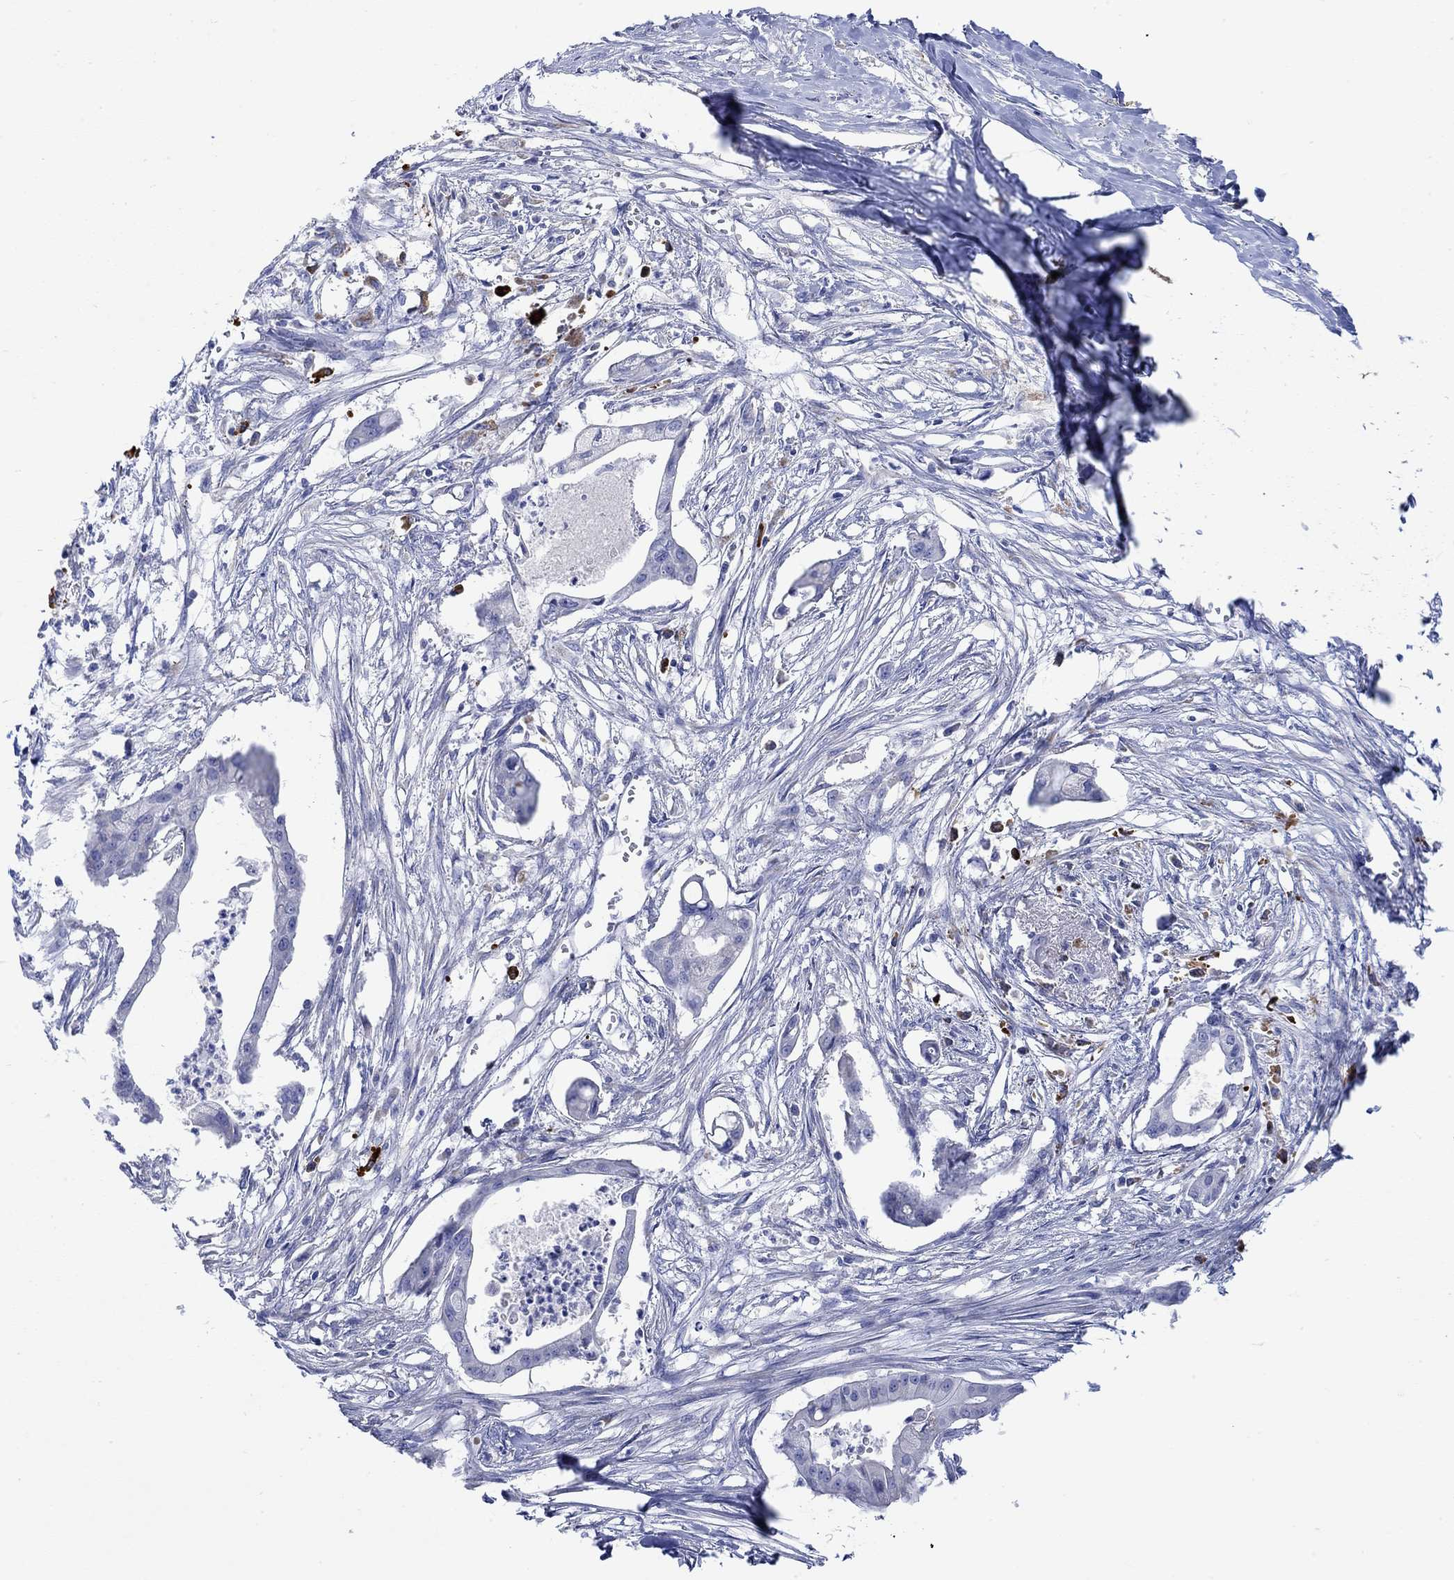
{"staining": {"intensity": "negative", "quantity": "none", "location": "none"}, "tissue": "pancreatic cancer", "cell_type": "Tumor cells", "image_type": "cancer", "snomed": [{"axis": "morphology", "description": "Normal tissue, NOS"}, {"axis": "morphology", "description": "Adenocarcinoma, NOS"}, {"axis": "topography", "description": "Pancreas"}], "caption": "Tumor cells are negative for protein expression in human pancreatic cancer. Nuclei are stained in blue.", "gene": "P2RY6", "patient": {"sex": "female", "age": 58}}